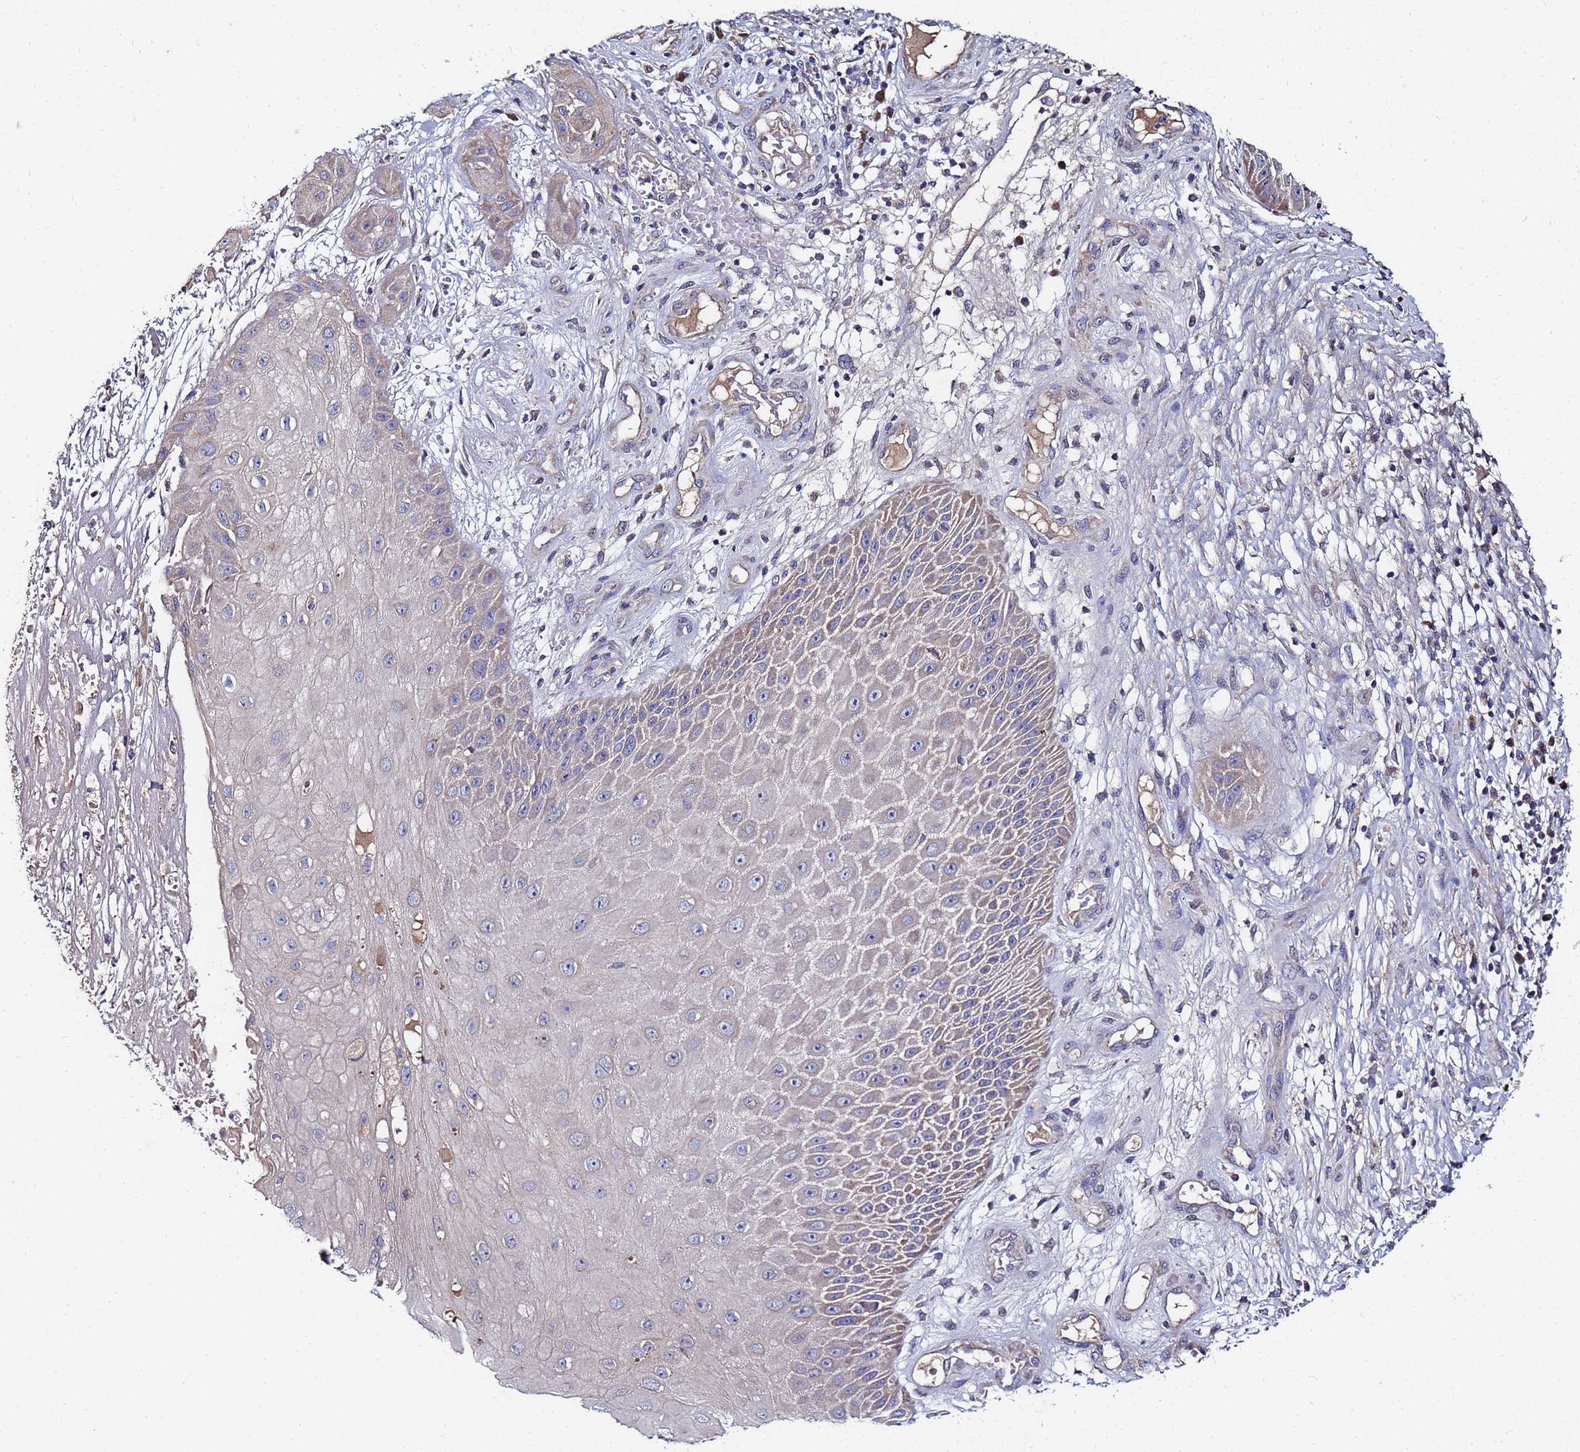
{"staining": {"intensity": "weak", "quantity": "<25%", "location": "cytoplasmic/membranous"}, "tissue": "skin cancer", "cell_type": "Tumor cells", "image_type": "cancer", "snomed": [{"axis": "morphology", "description": "Squamous cell carcinoma, NOS"}, {"axis": "topography", "description": "Skin"}], "caption": "Histopathology image shows no significant protein staining in tumor cells of squamous cell carcinoma (skin).", "gene": "C5orf34", "patient": {"sex": "male", "age": 70}}